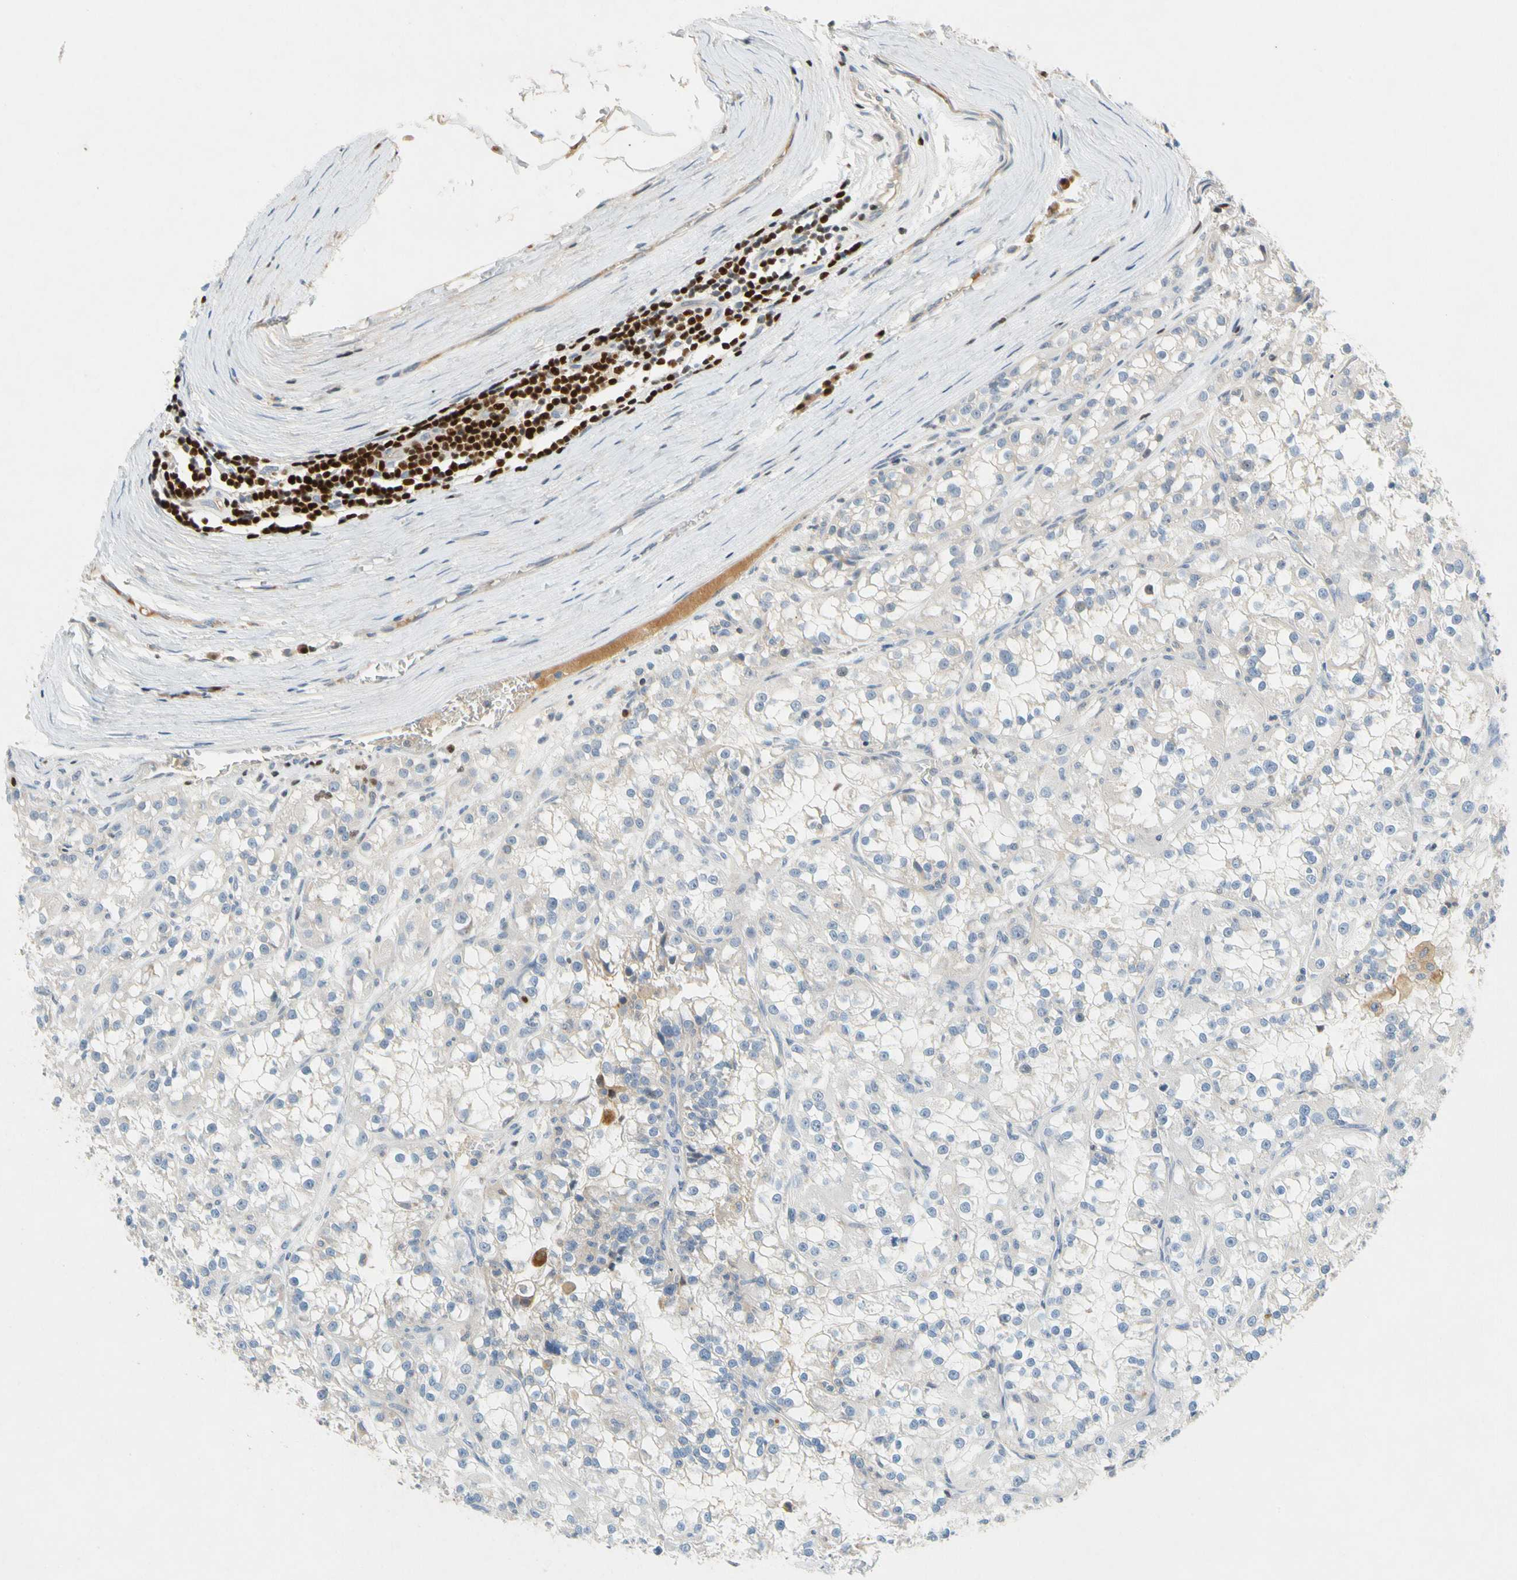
{"staining": {"intensity": "negative", "quantity": "none", "location": "none"}, "tissue": "renal cancer", "cell_type": "Tumor cells", "image_type": "cancer", "snomed": [{"axis": "morphology", "description": "Adenocarcinoma, NOS"}, {"axis": "topography", "description": "Kidney"}], "caption": "This histopathology image is of renal cancer (adenocarcinoma) stained with IHC to label a protein in brown with the nuclei are counter-stained blue. There is no expression in tumor cells.", "gene": "SP140", "patient": {"sex": "female", "age": 52}}